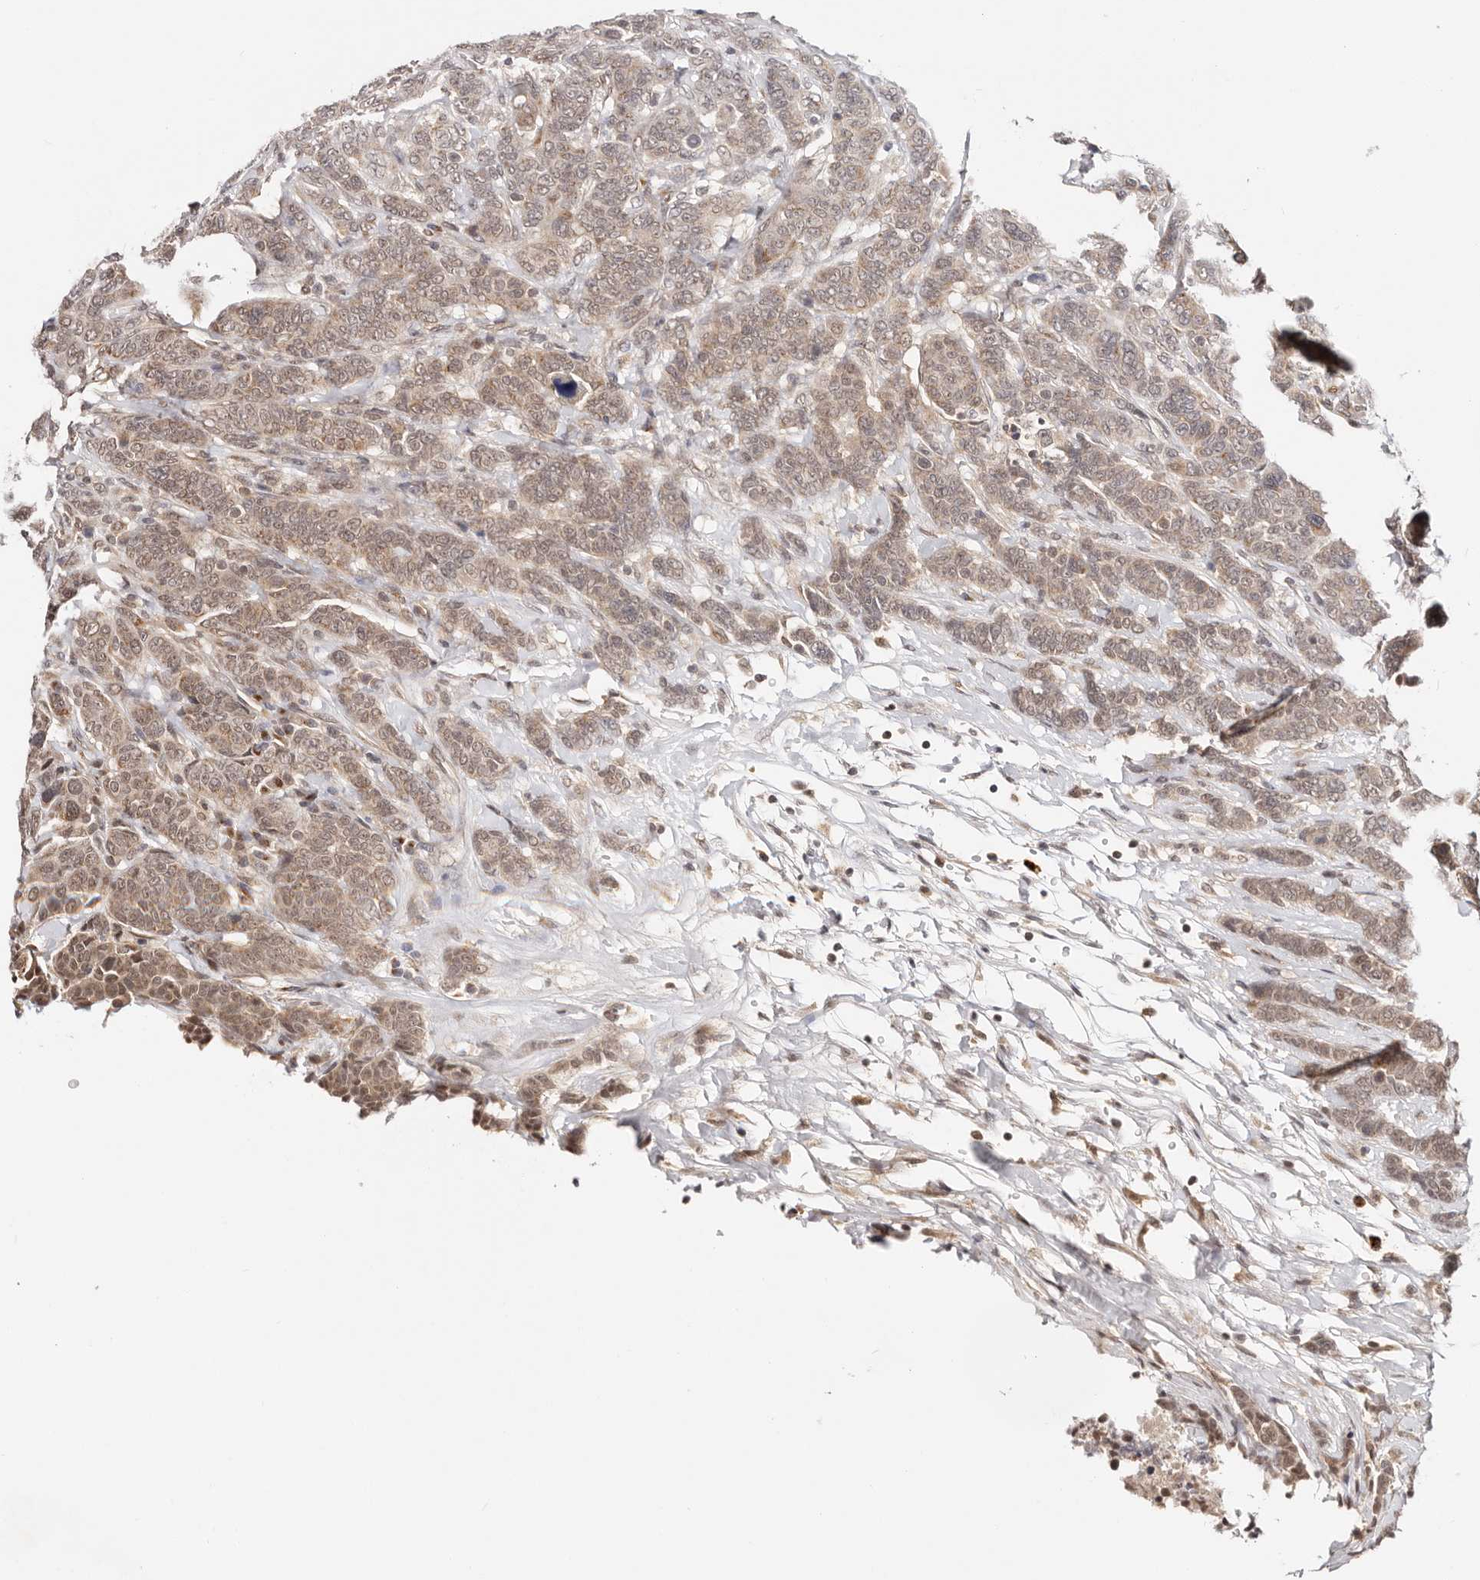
{"staining": {"intensity": "weak", "quantity": ">75%", "location": "cytoplasmic/membranous,nuclear"}, "tissue": "breast cancer", "cell_type": "Tumor cells", "image_type": "cancer", "snomed": [{"axis": "morphology", "description": "Duct carcinoma"}, {"axis": "topography", "description": "Breast"}], "caption": "A histopathology image showing weak cytoplasmic/membranous and nuclear staining in approximately >75% of tumor cells in breast cancer (invasive ductal carcinoma), as visualized by brown immunohistochemical staining.", "gene": "VIPAS39", "patient": {"sex": "female", "age": 37}}